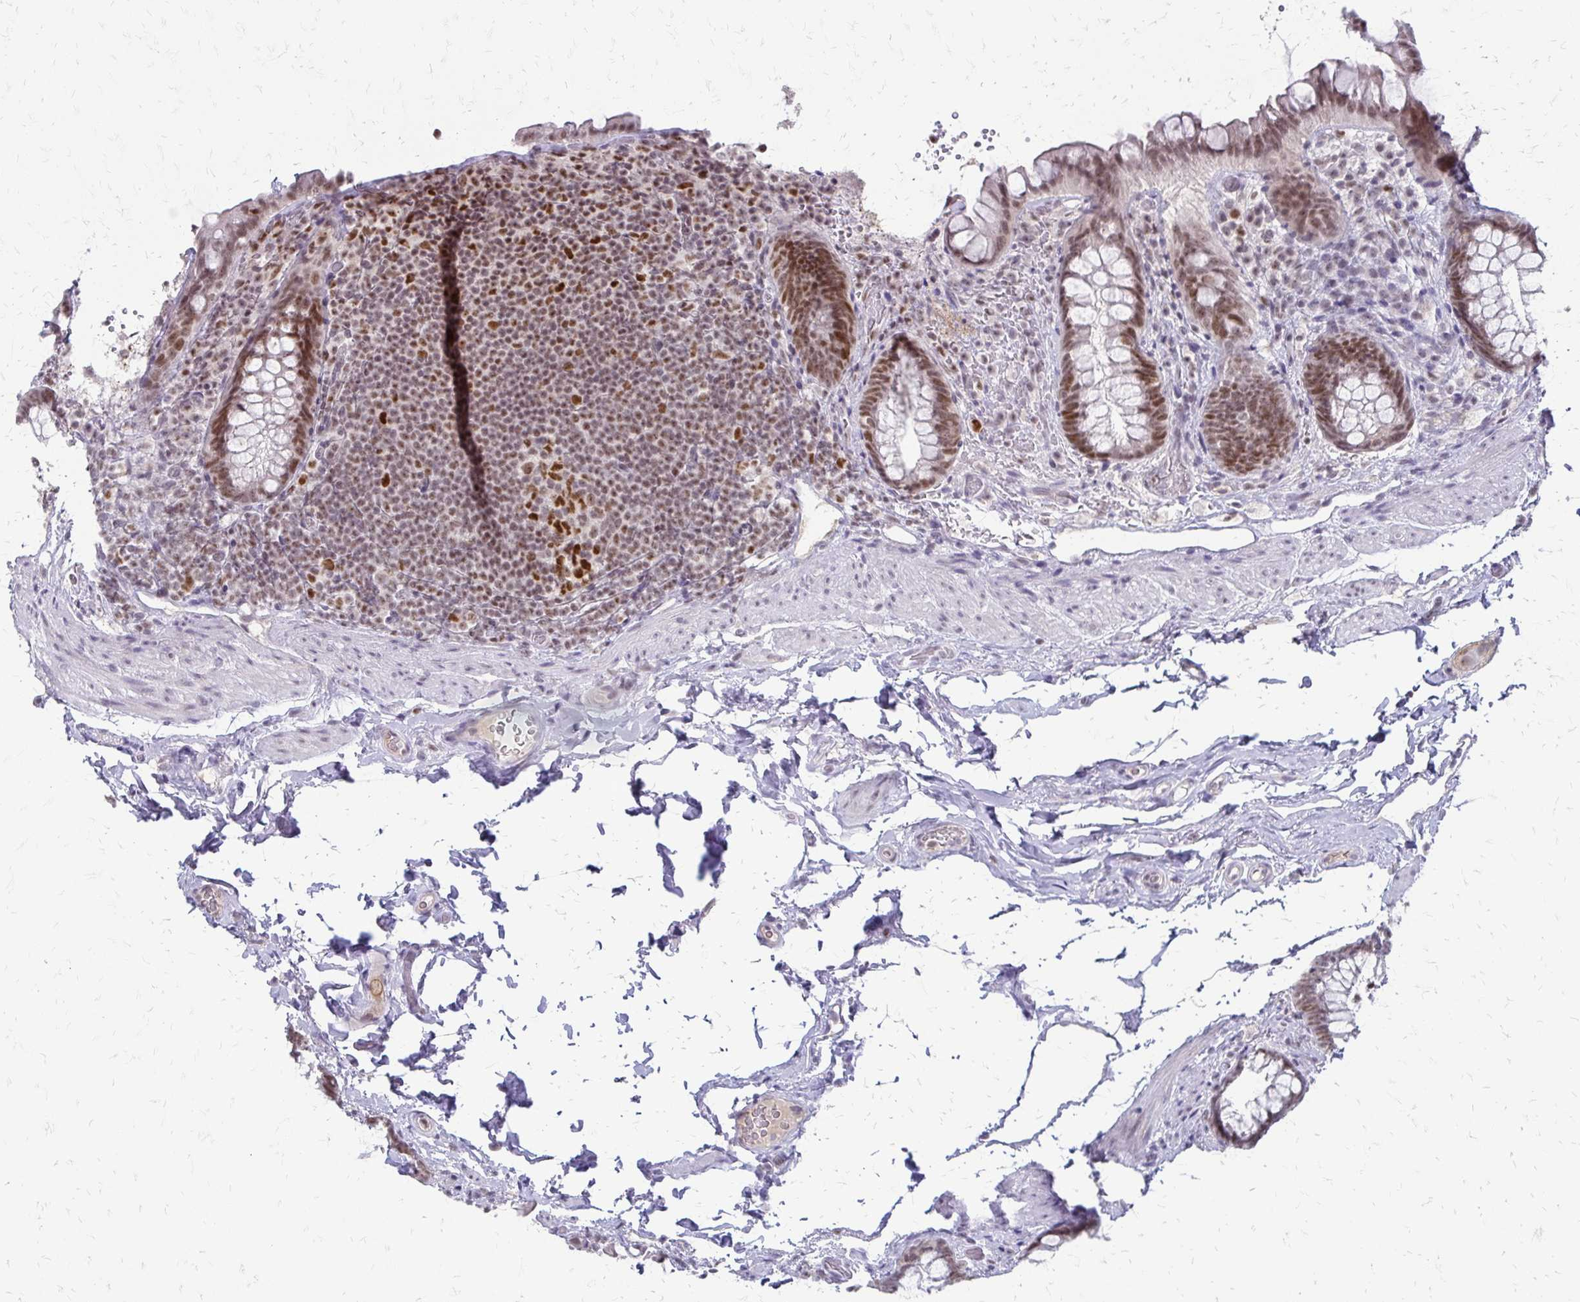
{"staining": {"intensity": "moderate", "quantity": ">75%", "location": "nuclear"}, "tissue": "rectum", "cell_type": "Glandular cells", "image_type": "normal", "snomed": [{"axis": "morphology", "description": "Normal tissue, NOS"}, {"axis": "topography", "description": "Rectum"}], "caption": "Rectum stained with a protein marker shows moderate staining in glandular cells.", "gene": "EED", "patient": {"sex": "female", "age": 69}}